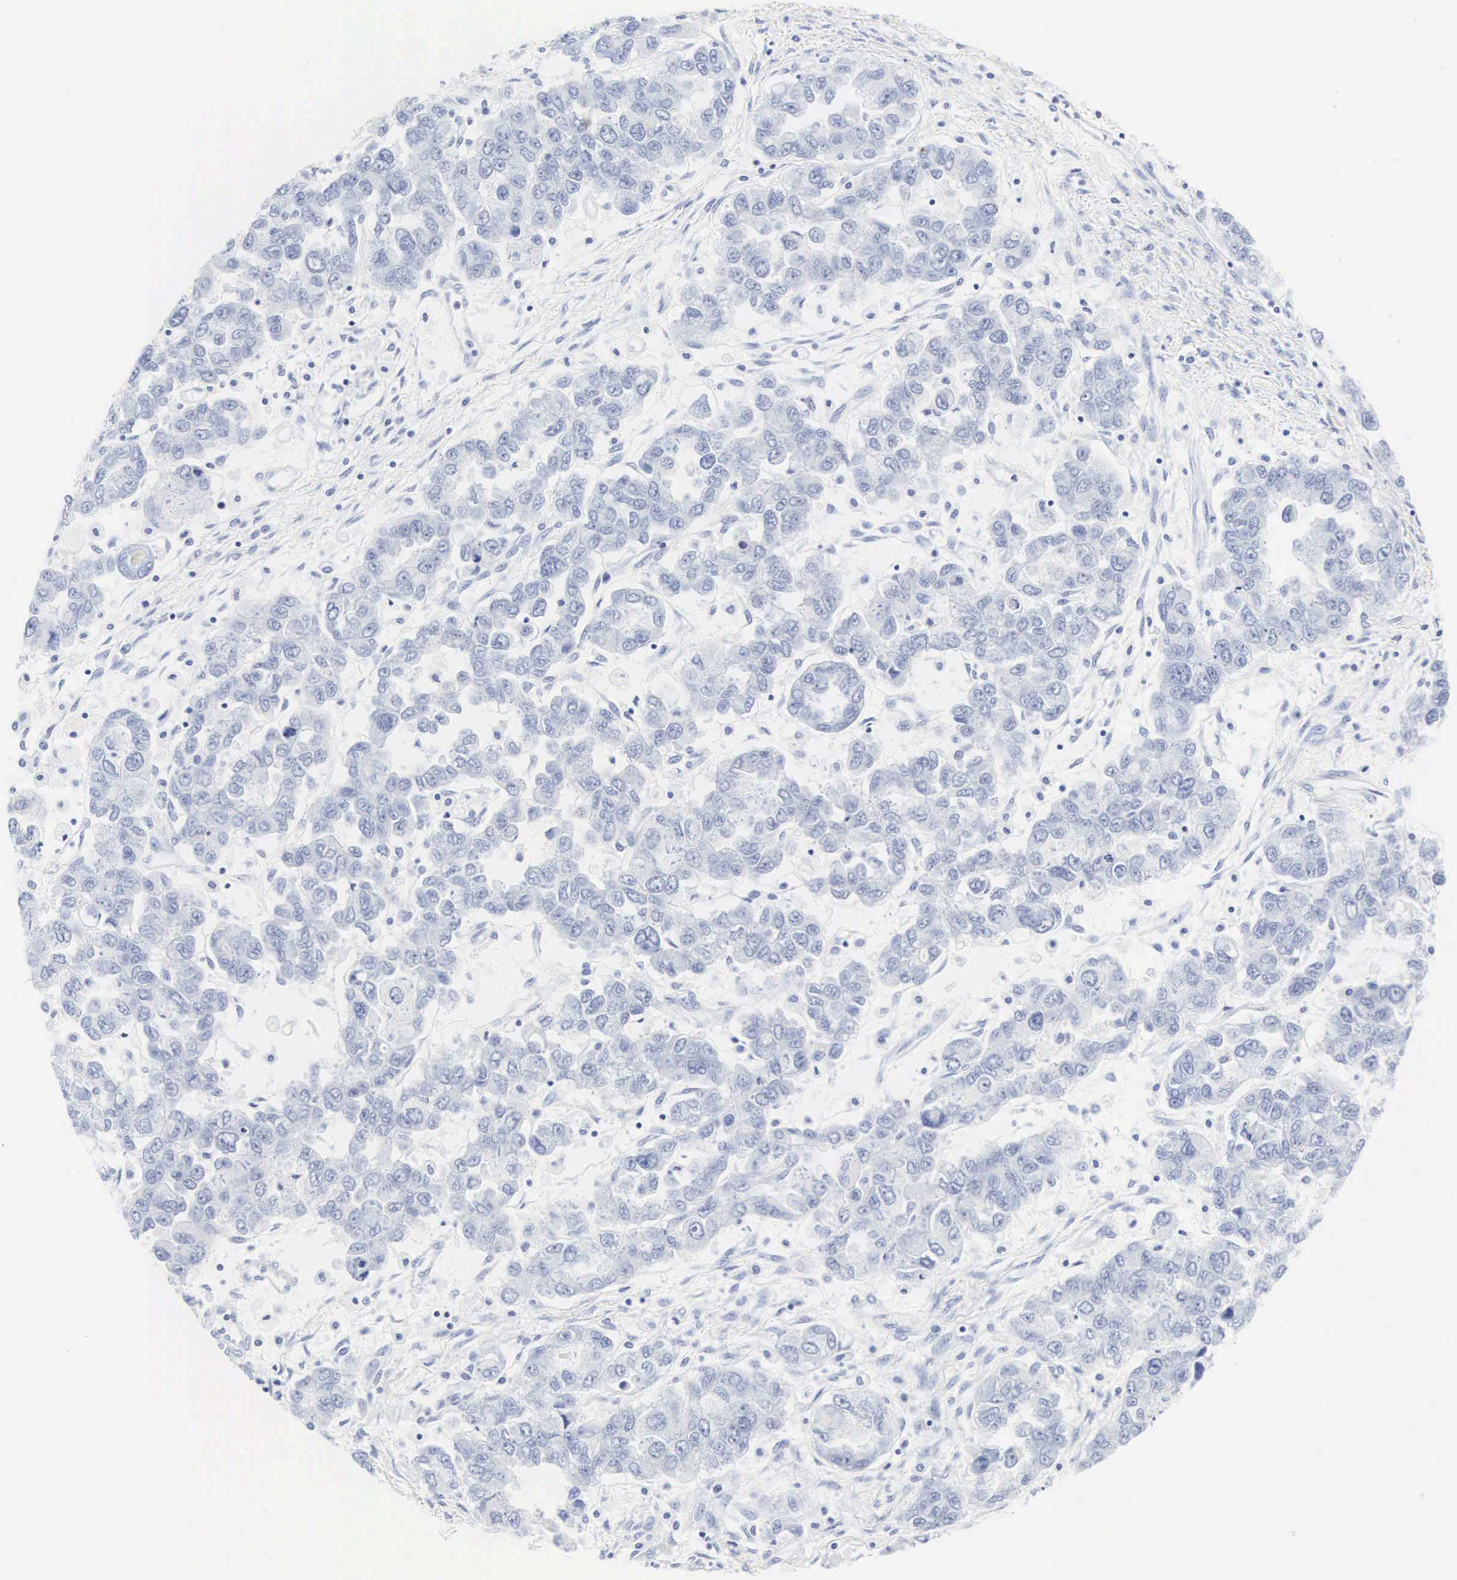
{"staining": {"intensity": "negative", "quantity": "none", "location": "none"}, "tissue": "ovarian cancer", "cell_type": "Tumor cells", "image_type": "cancer", "snomed": [{"axis": "morphology", "description": "Cystadenocarcinoma, serous, NOS"}, {"axis": "topography", "description": "Ovary"}], "caption": "Immunohistochemical staining of ovarian serous cystadenocarcinoma exhibits no significant positivity in tumor cells. The staining is performed using DAB brown chromogen with nuclei counter-stained in using hematoxylin.", "gene": "CGB3", "patient": {"sex": "female", "age": 84}}